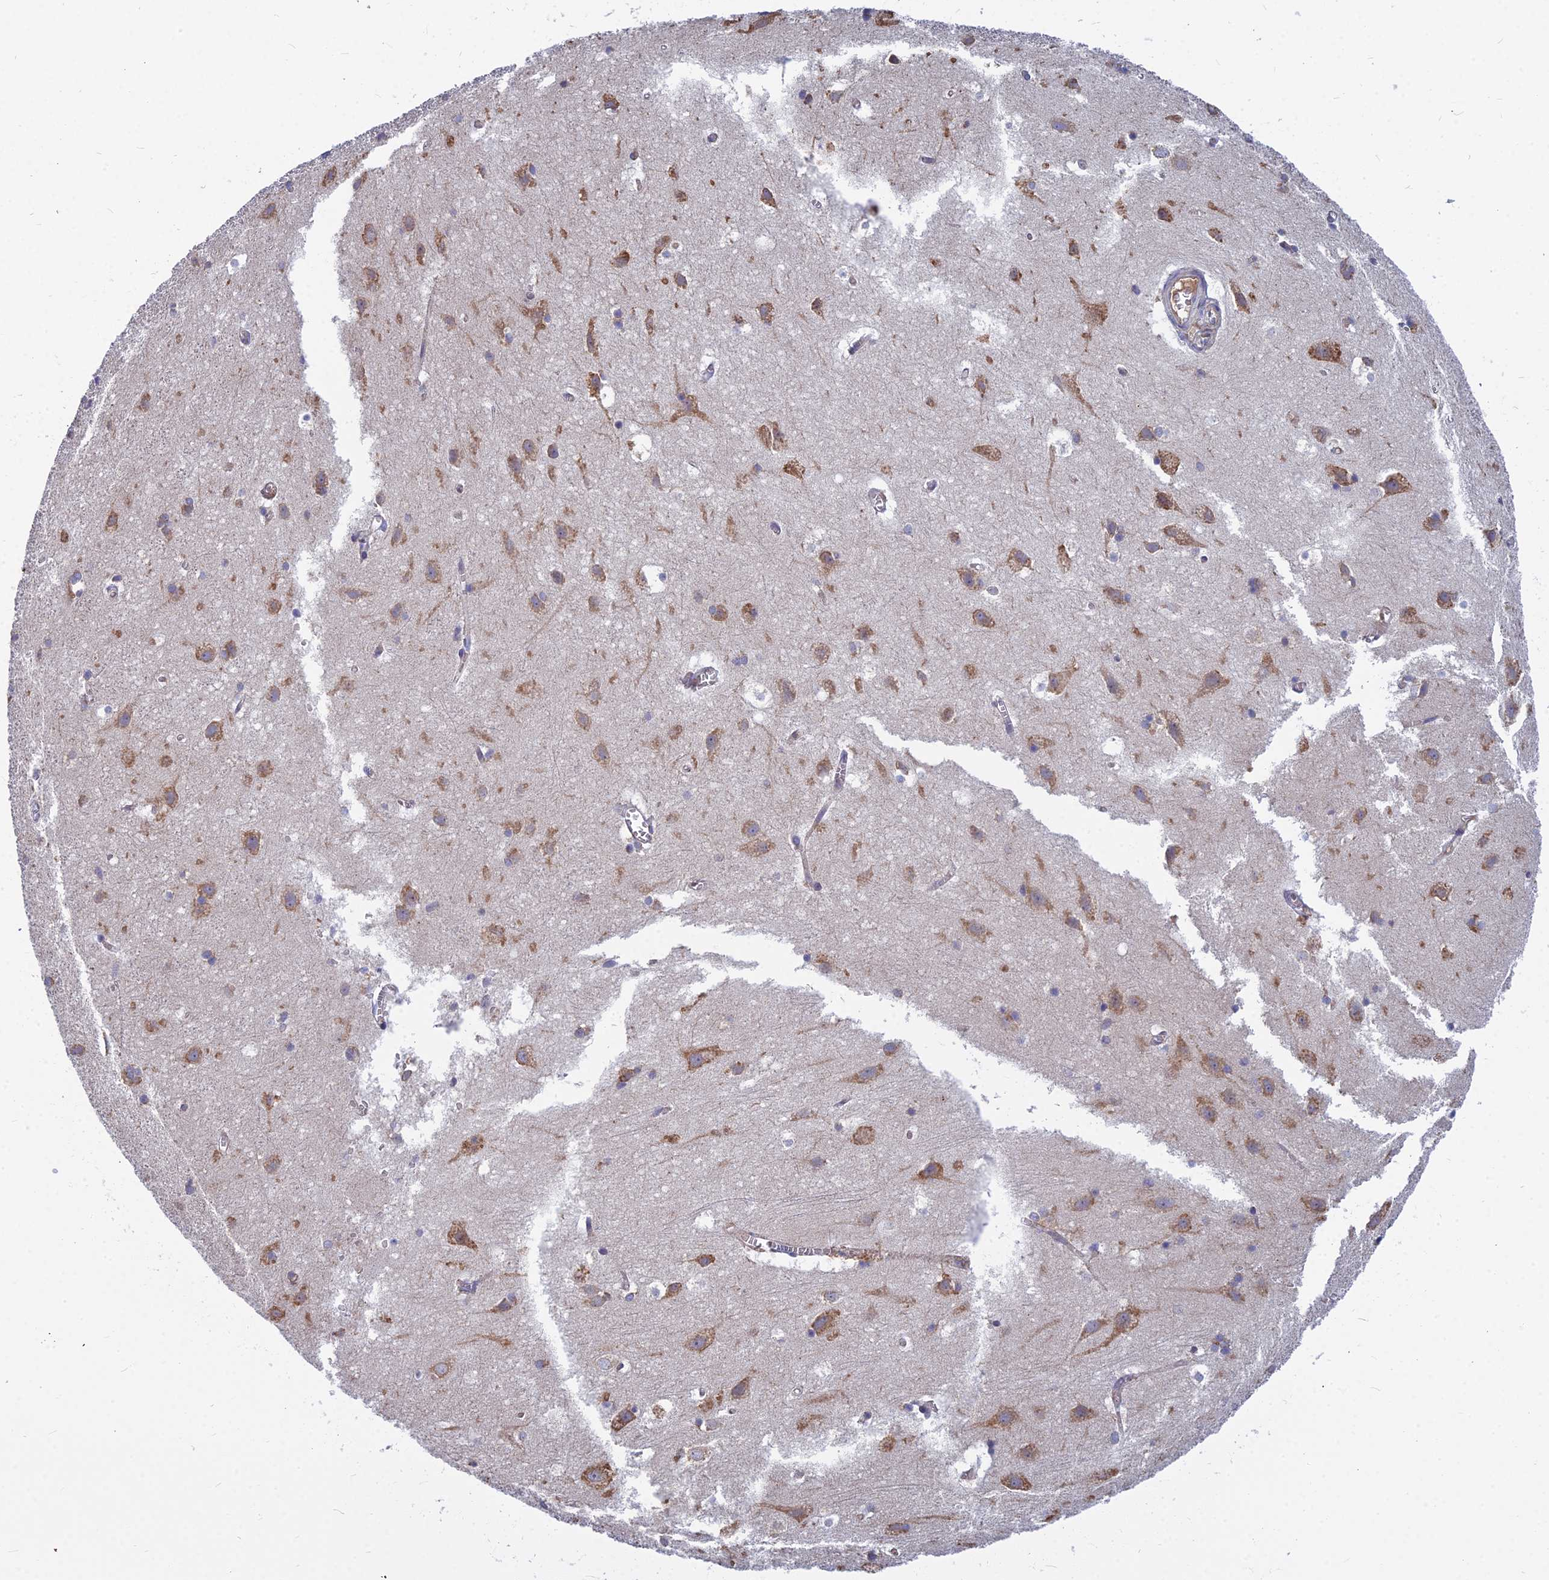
{"staining": {"intensity": "negative", "quantity": "none", "location": "none"}, "tissue": "cerebral cortex", "cell_type": "Endothelial cells", "image_type": "normal", "snomed": [{"axis": "morphology", "description": "Normal tissue, NOS"}, {"axis": "topography", "description": "Cerebral cortex"}], "caption": "High magnification brightfield microscopy of benign cerebral cortex stained with DAB (brown) and counterstained with hematoxylin (blue): endothelial cells show no significant positivity.", "gene": "KIAA1143", "patient": {"sex": "male", "age": 54}}